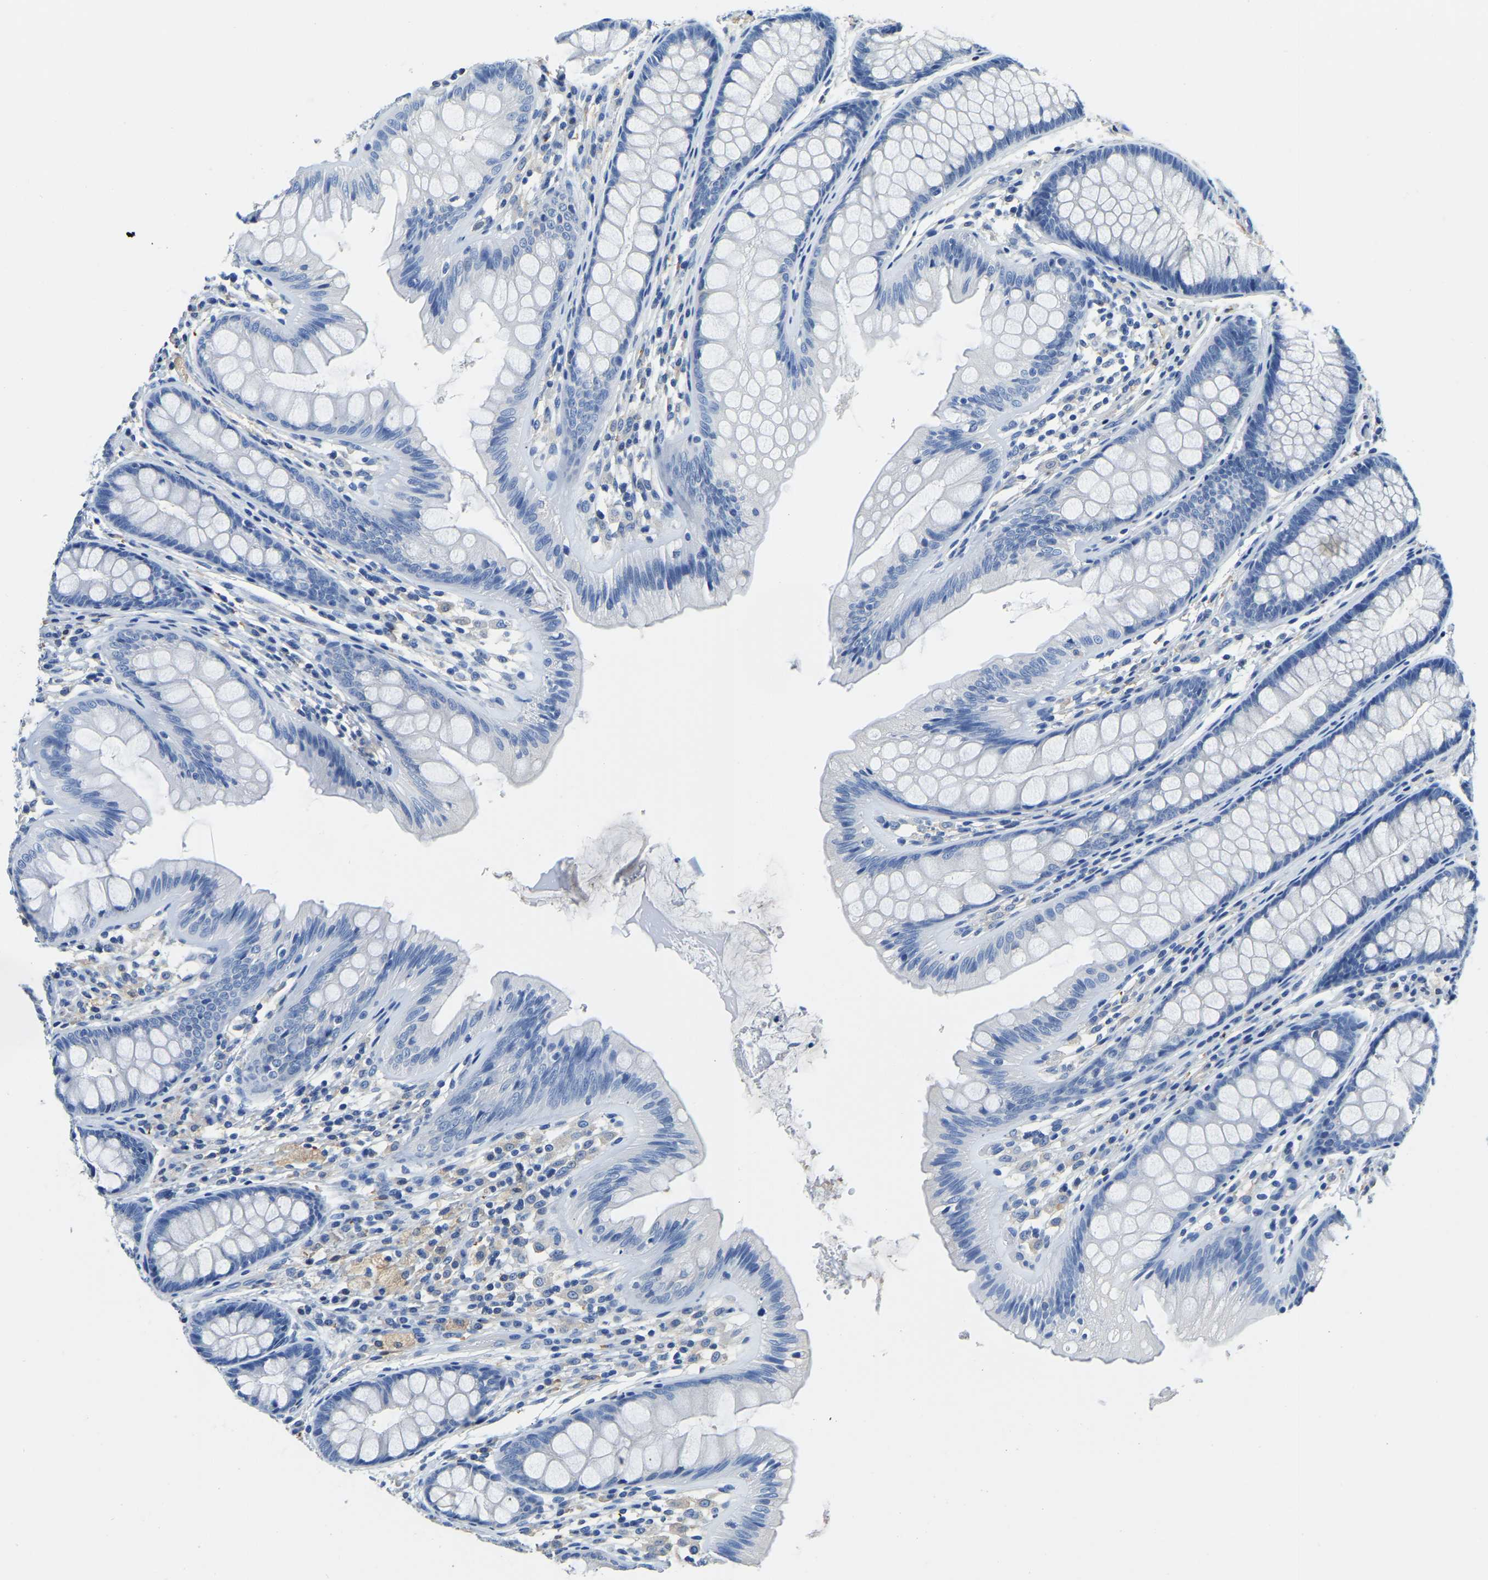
{"staining": {"intensity": "negative", "quantity": "none", "location": "none"}, "tissue": "colon", "cell_type": "Endothelial cells", "image_type": "normal", "snomed": [{"axis": "morphology", "description": "Normal tissue, NOS"}, {"axis": "topography", "description": "Colon"}], "caption": "This histopathology image is of benign colon stained with immunohistochemistry to label a protein in brown with the nuclei are counter-stained blue. There is no expression in endothelial cells. Nuclei are stained in blue.", "gene": "ZDHHC13", "patient": {"sex": "female", "age": 56}}